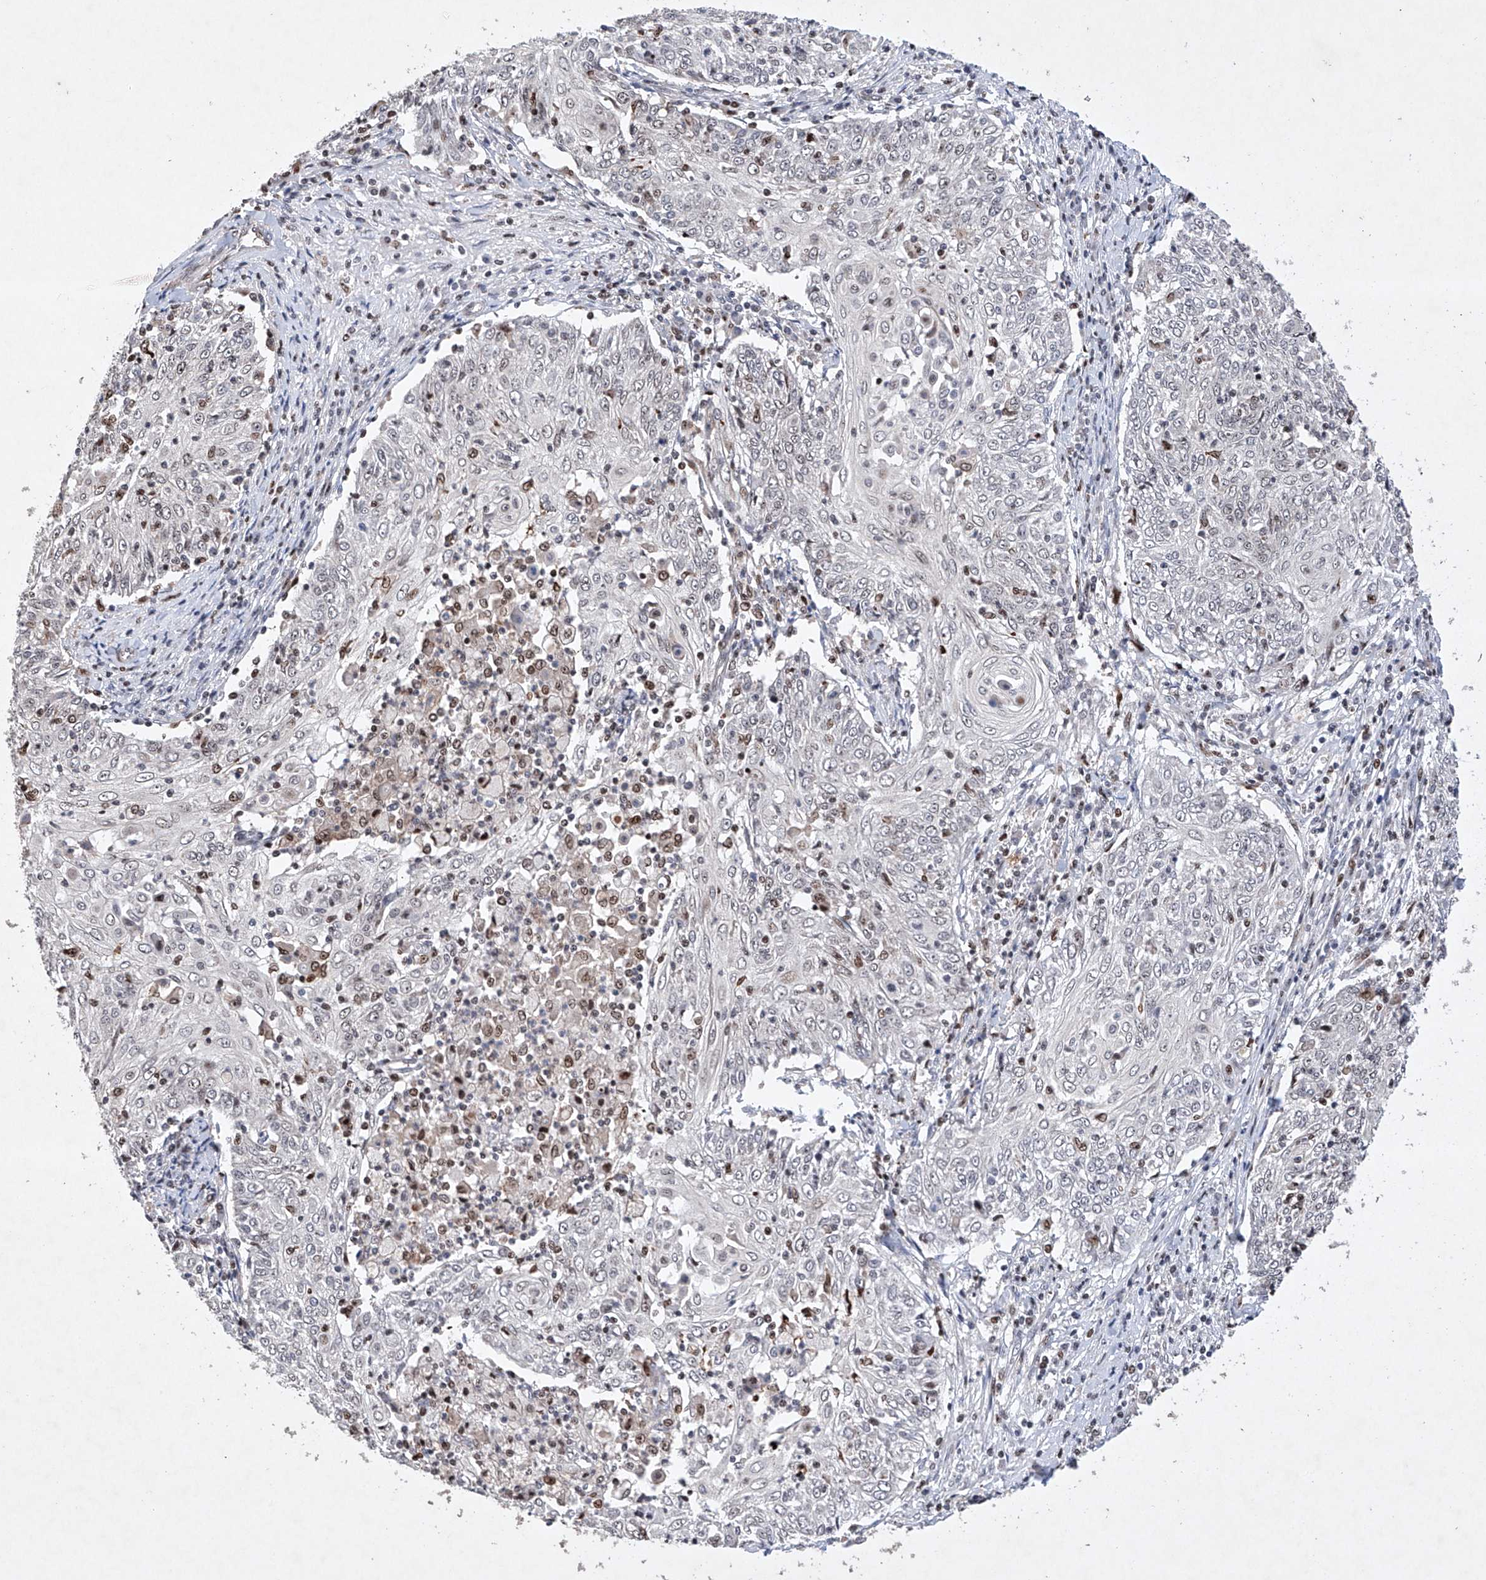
{"staining": {"intensity": "negative", "quantity": "none", "location": "none"}, "tissue": "cervical cancer", "cell_type": "Tumor cells", "image_type": "cancer", "snomed": [{"axis": "morphology", "description": "Squamous cell carcinoma, NOS"}, {"axis": "topography", "description": "Cervix"}], "caption": "High power microscopy histopathology image of an immunohistochemistry (IHC) histopathology image of cervical cancer, revealing no significant staining in tumor cells.", "gene": "AFG1L", "patient": {"sex": "female", "age": 48}}